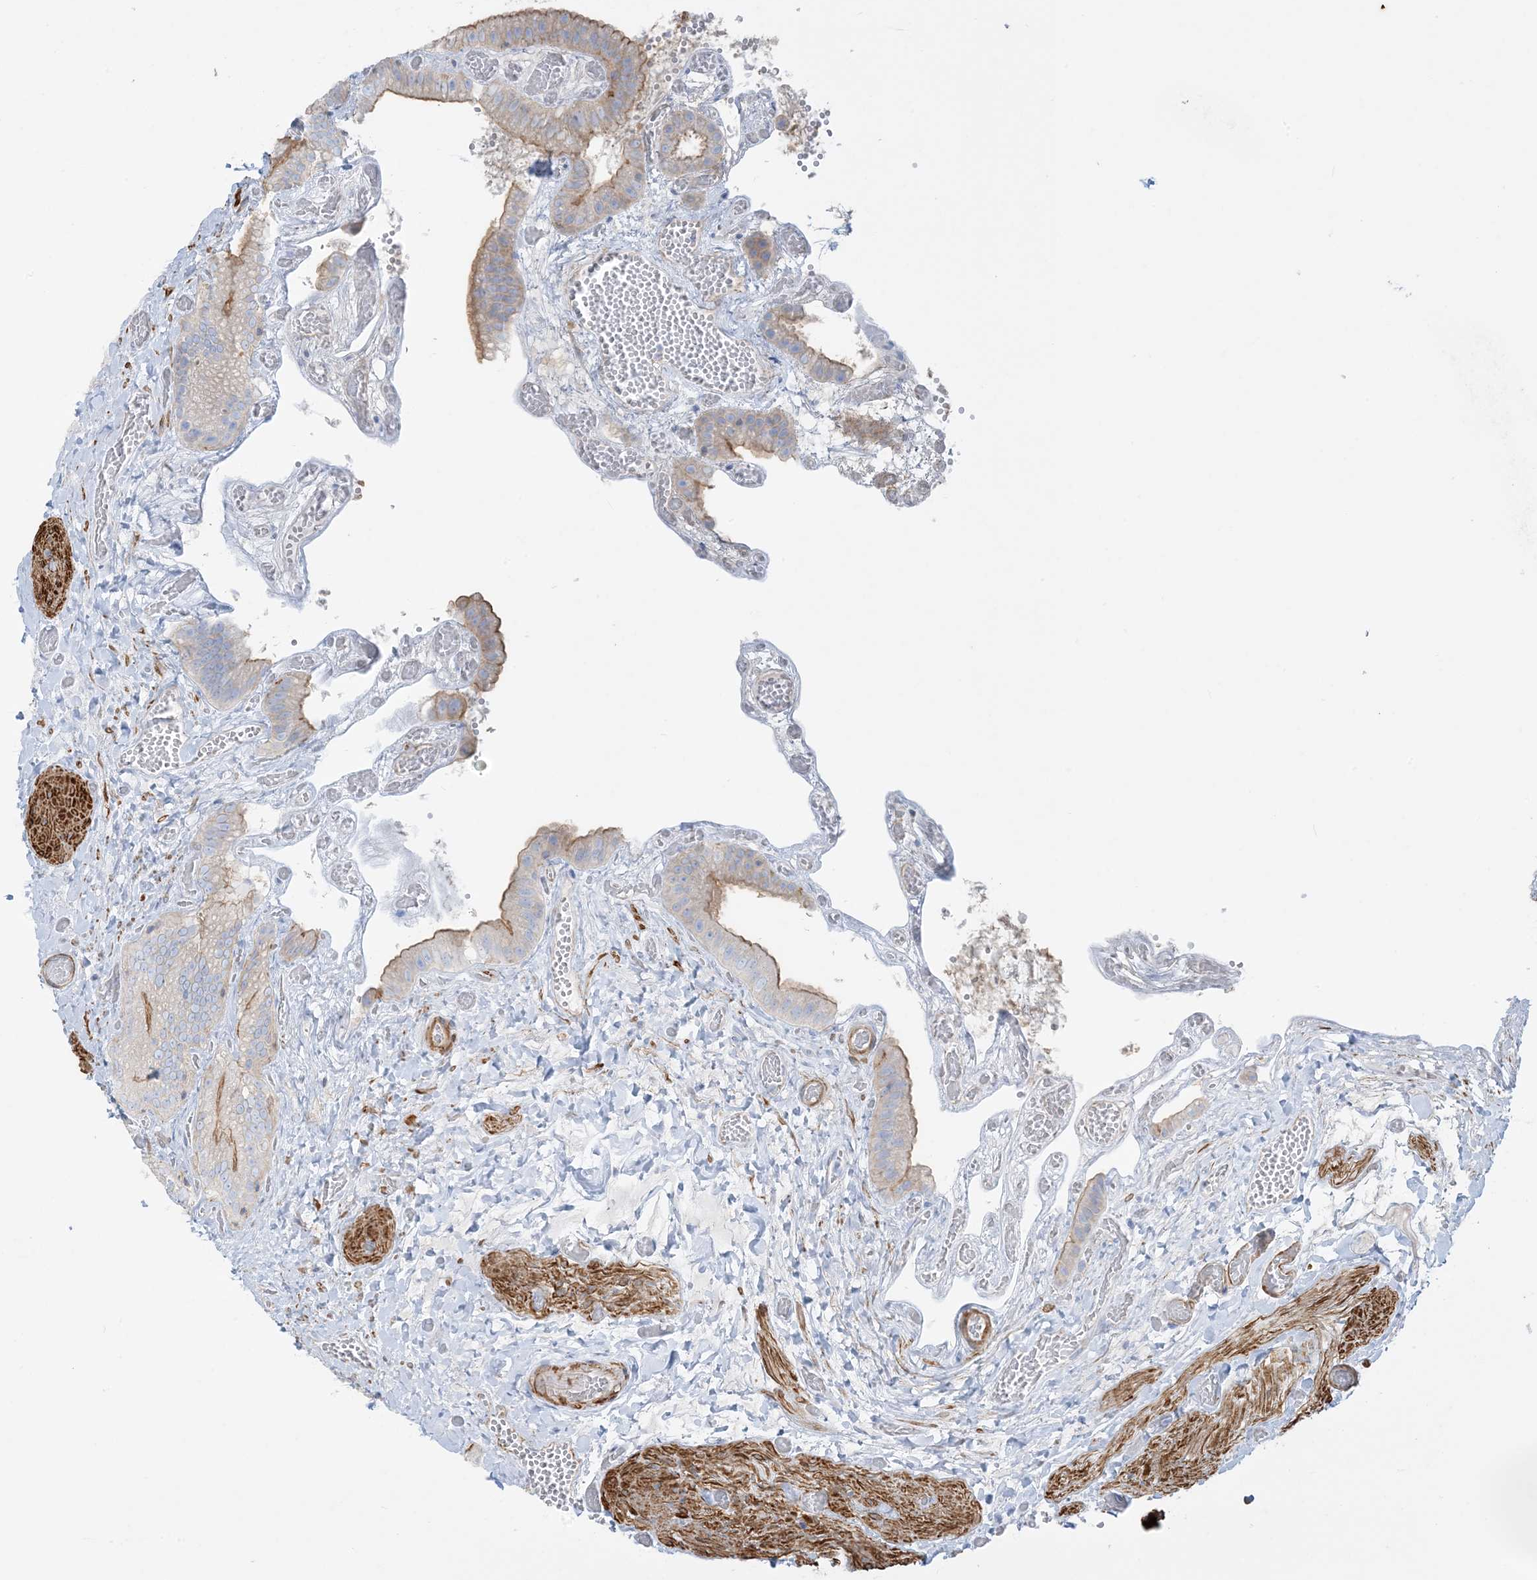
{"staining": {"intensity": "moderate", "quantity": "<25%", "location": "cytoplasmic/membranous"}, "tissue": "gallbladder", "cell_type": "Glandular cells", "image_type": "normal", "snomed": [{"axis": "morphology", "description": "Normal tissue, NOS"}, {"axis": "topography", "description": "Gallbladder"}], "caption": "Glandular cells show low levels of moderate cytoplasmic/membranous positivity in approximately <25% of cells in unremarkable gallbladder. Immunohistochemistry stains the protein in brown and the nuclei are stained blue.", "gene": "GTF3C2", "patient": {"sex": "female", "age": 64}}